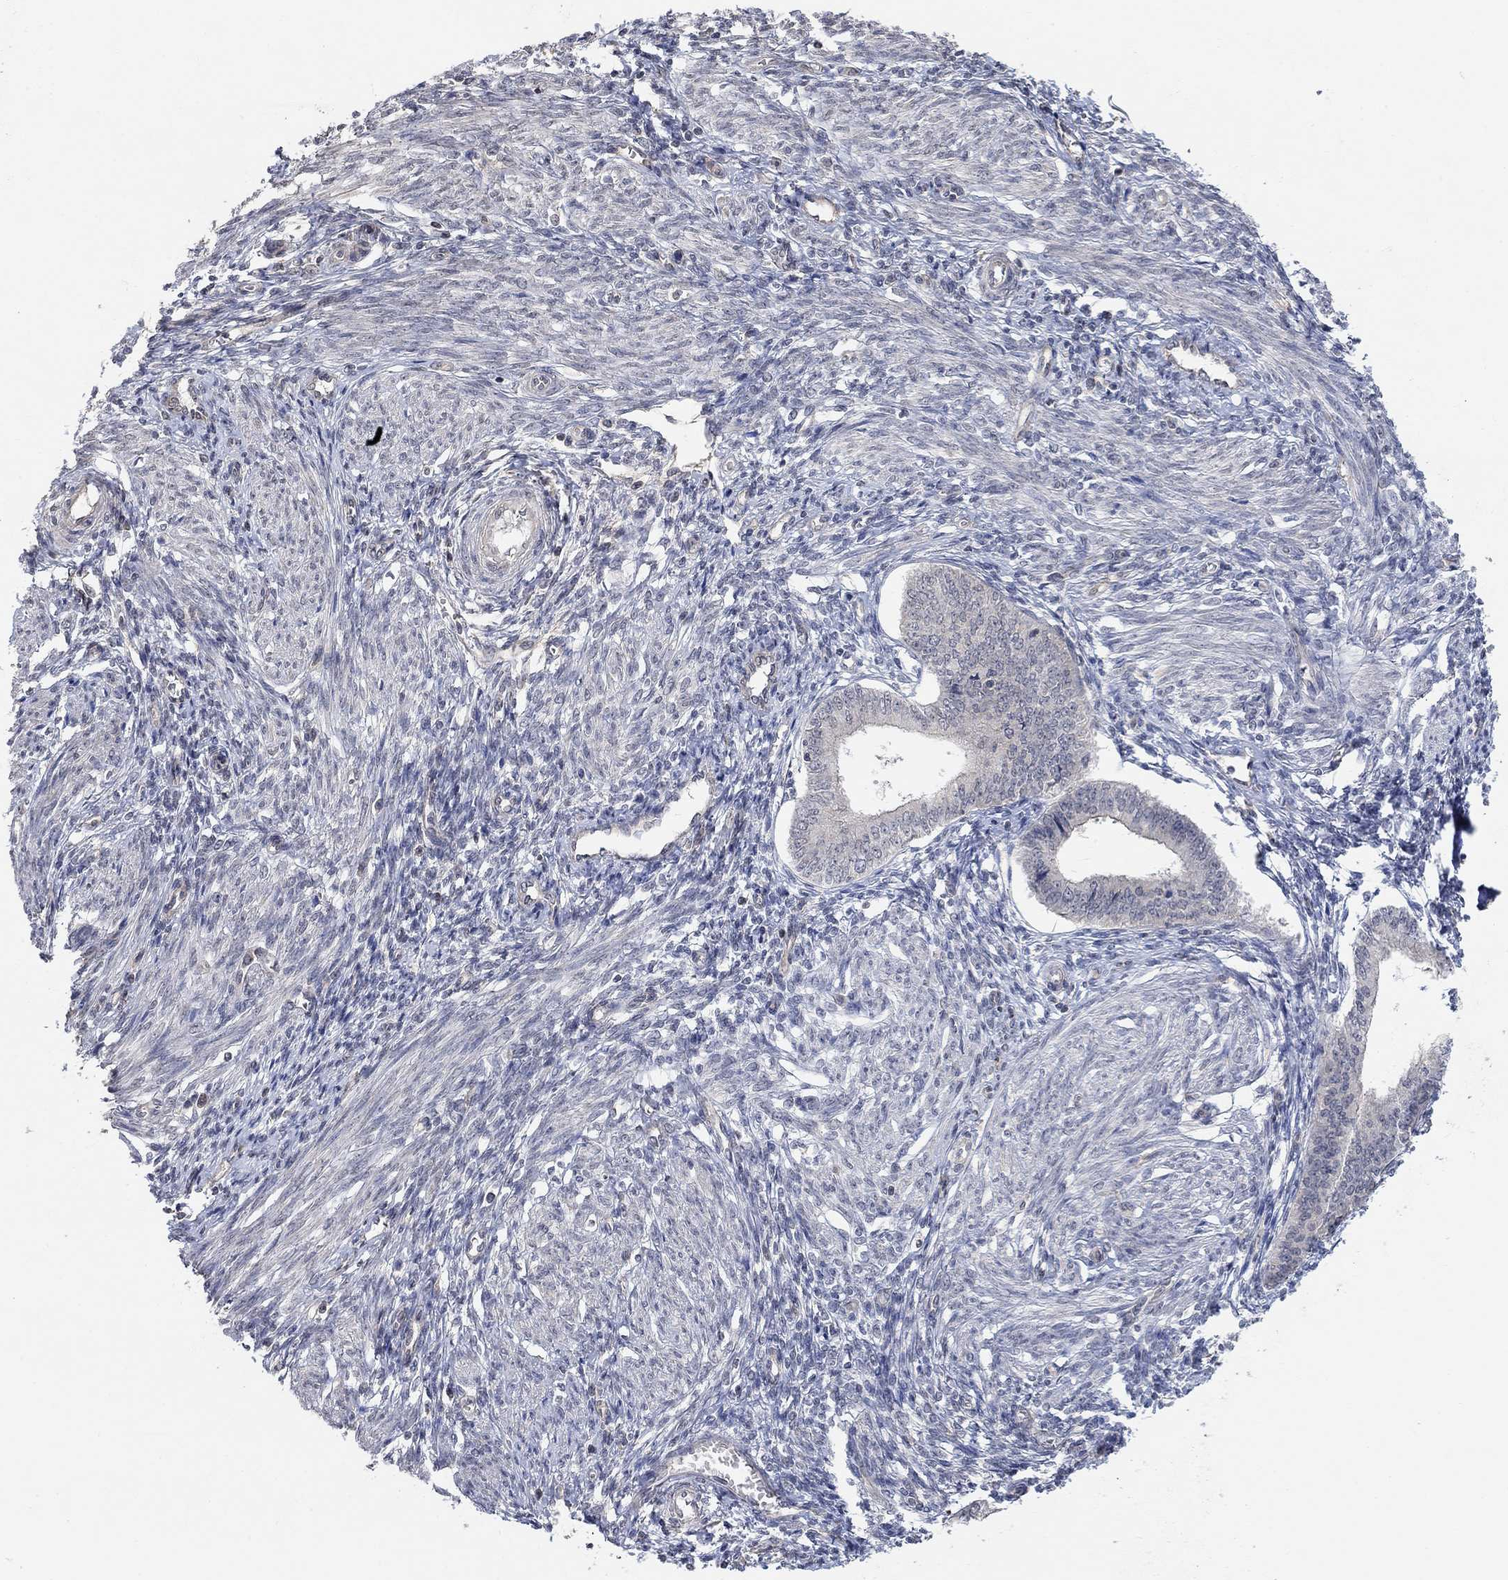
{"staining": {"intensity": "negative", "quantity": "none", "location": "none"}, "tissue": "endometrium", "cell_type": "Cells in endometrial stroma", "image_type": "normal", "snomed": [{"axis": "morphology", "description": "Normal tissue, NOS"}, {"axis": "topography", "description": "Endometrium"}], "caption": "A micrograph of endometrium stained for a protein exhibits no brown staining in cells in endometrial stroma. (Brightfield microscopy of DAB immunohistochemistry at high magnification).", "gene": "UNC5B", "patient": {"sex": "female", "age": 42}}